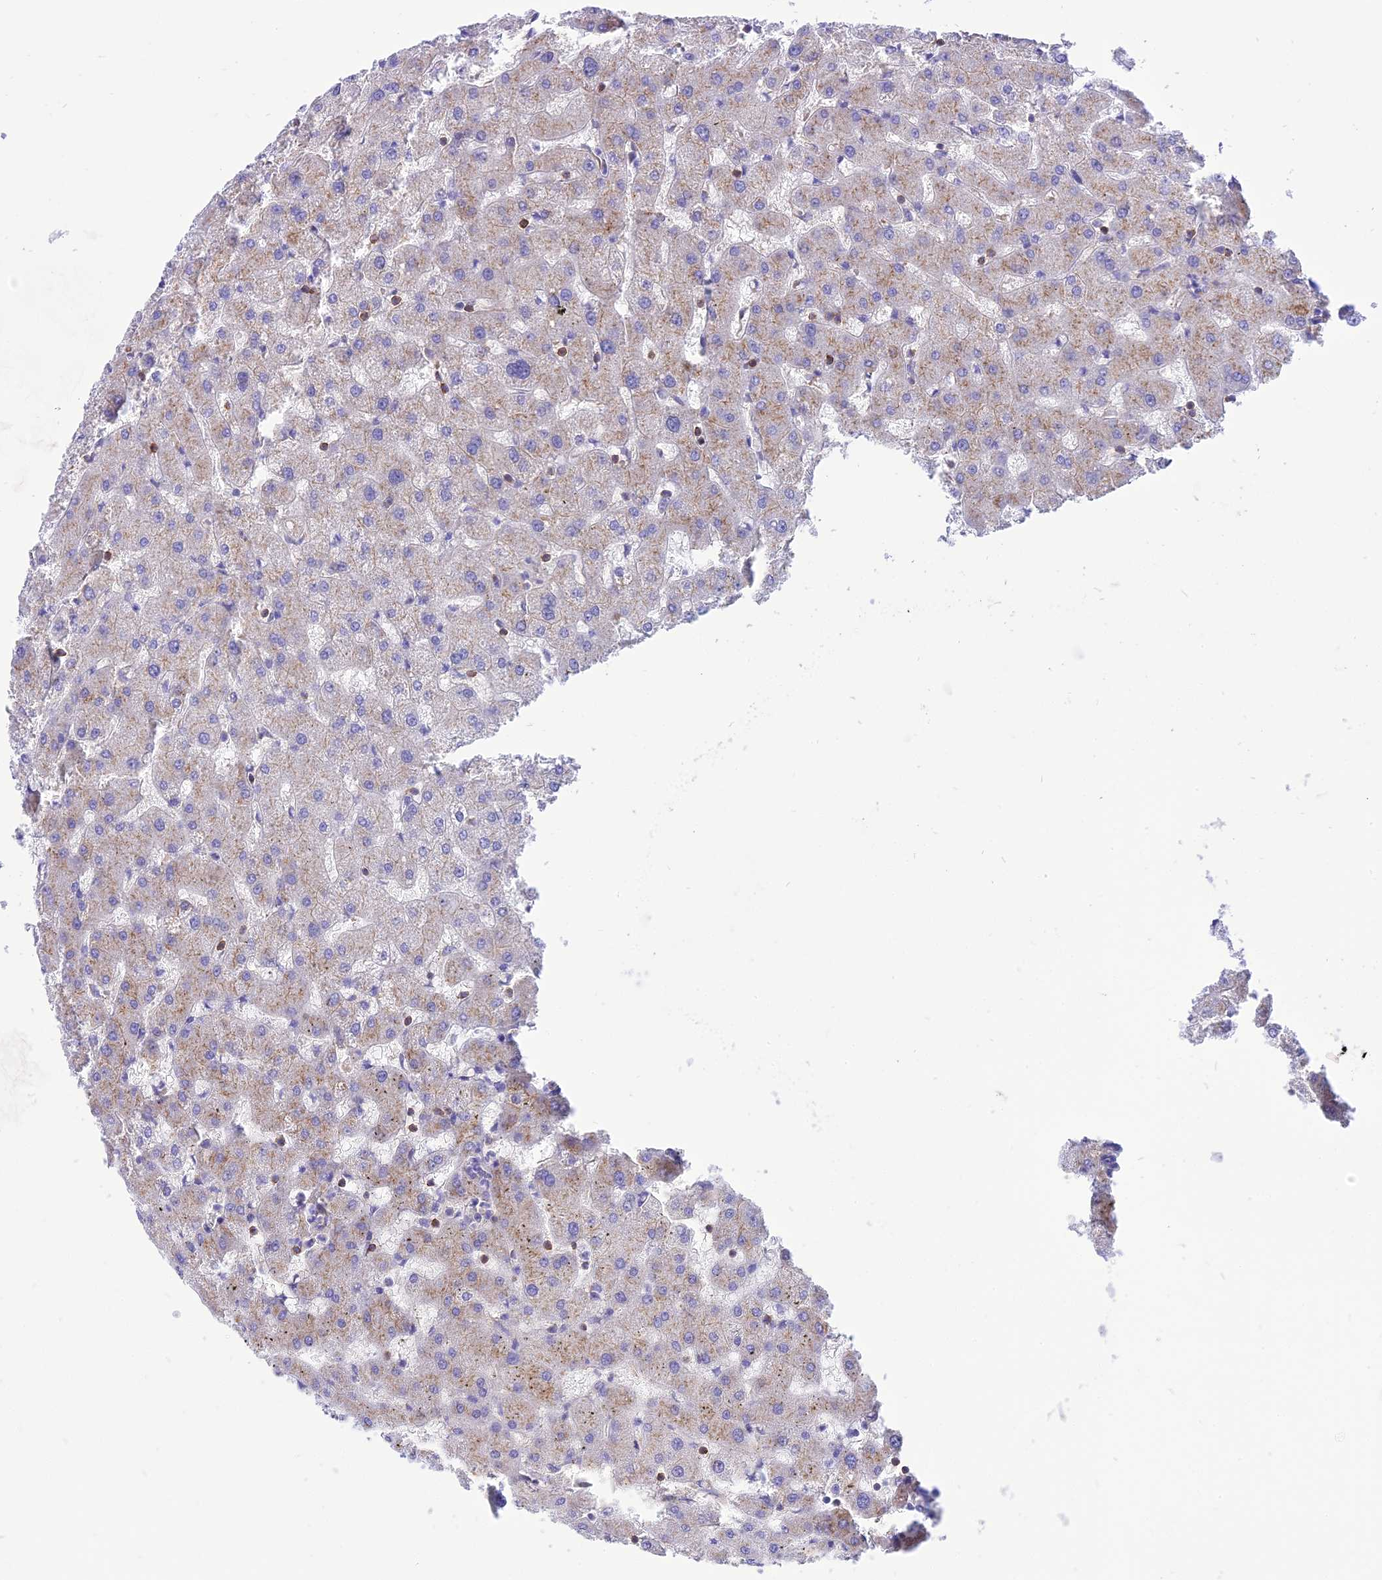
{"staining": {"intensity": "moderate", "quantity": "<25%", "location": "cytoplasmic/membranous"}, "tissue": "liver", "cell_type": "Cholangiocytes", "image_type": "normal", "snomed": [{"axis": "morphology", "description": "Normal tissue, NOS"}, {"axis": "topography", "description": "Liver"}], "caption": "A brown stain shows moderate cytoplasmic/membranous staining of a protein in cholangiocytes of benign liver.", "gene": "SEPTIN9", "patient": {"sex": "female", "age": 63}}